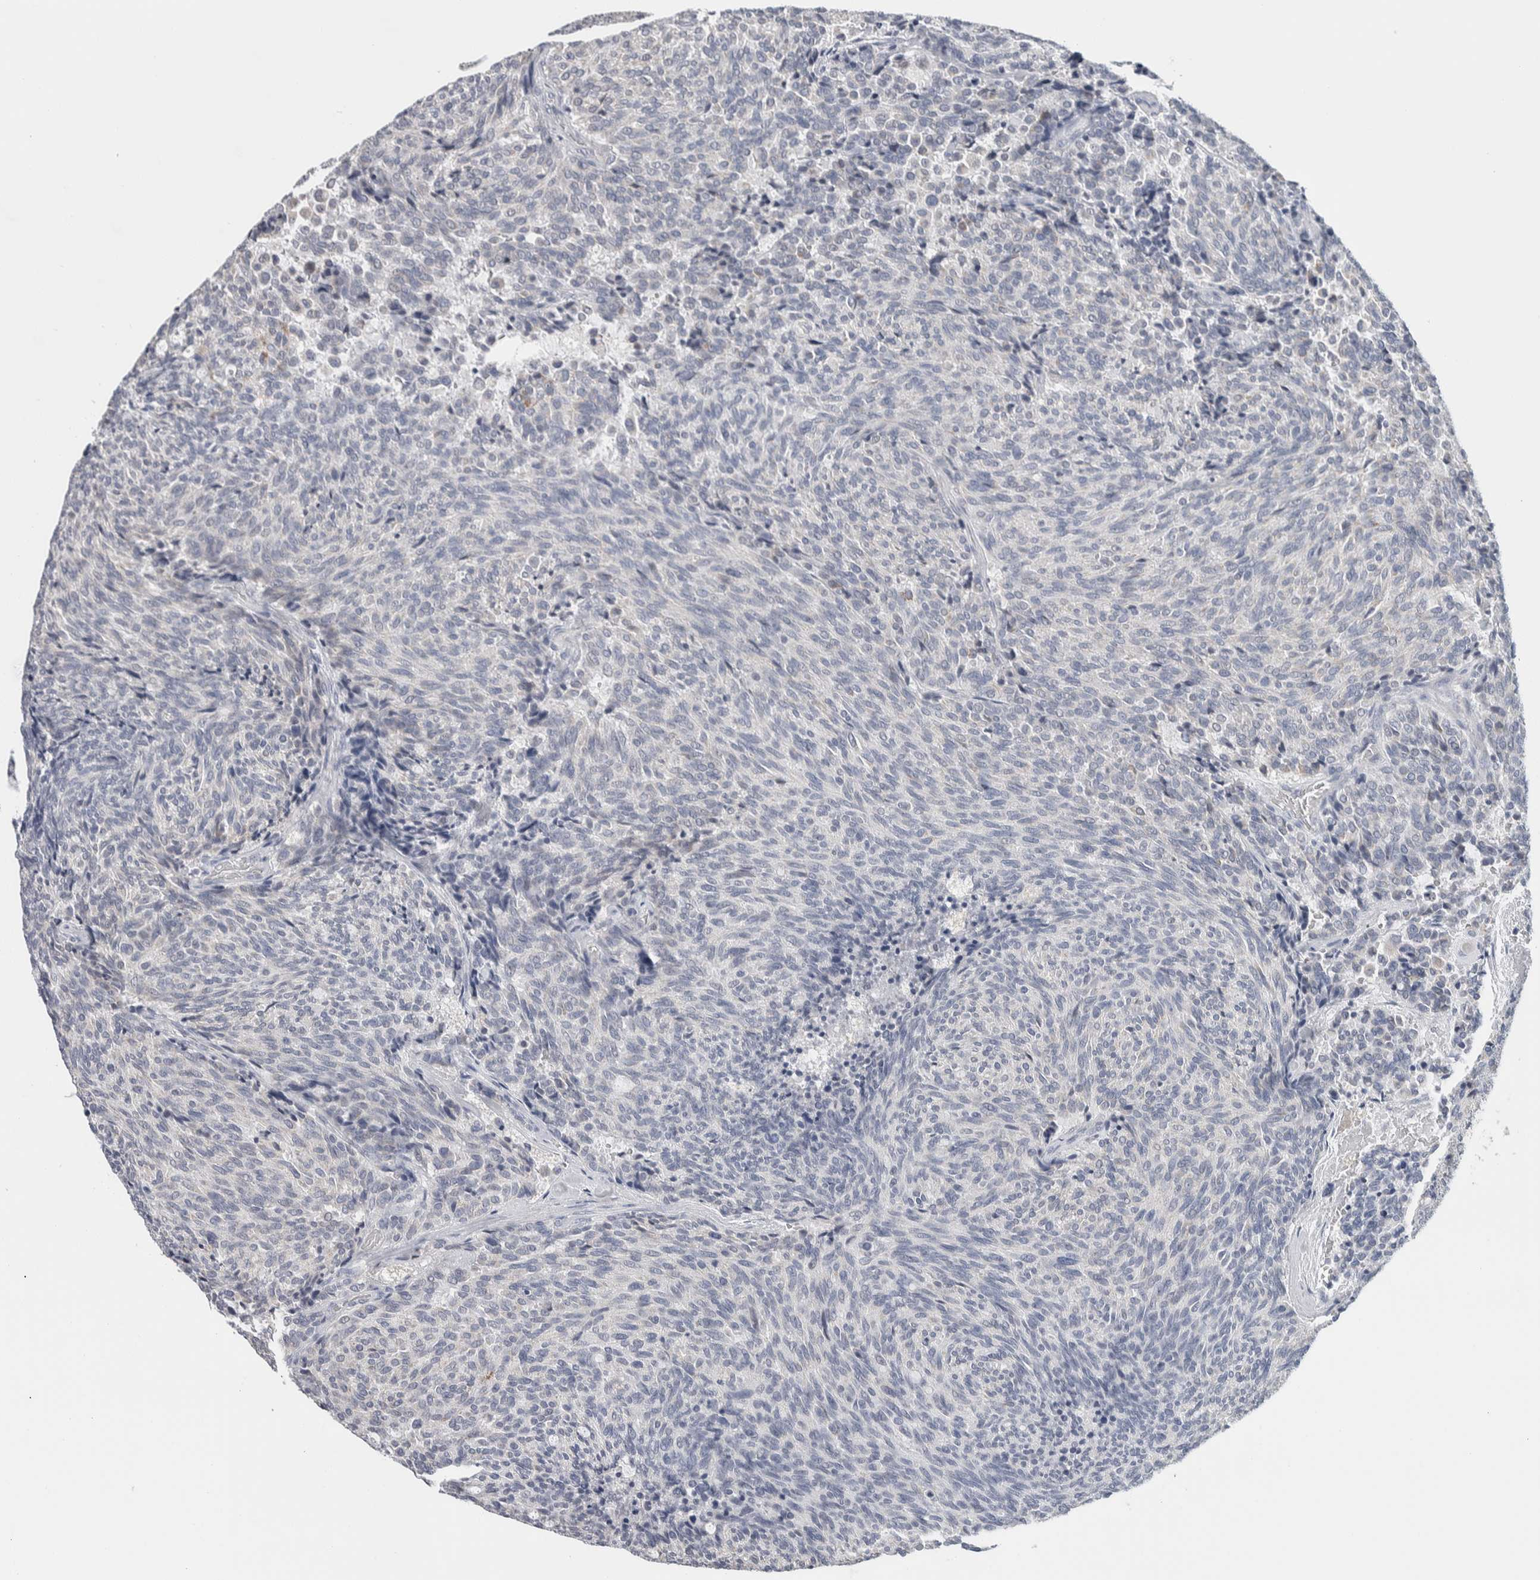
{"staining": {"intensity": "negative", "quantity": "none", "location": "none"}, "tissue": "carcinoid", "cell_type": "Tumor cells", "image_type": "cancer", "snomed": [{"axis": "morphology", "description": "Carcinoid, malignant, NOS"}, {"axis": "topography", "description": "Pancreas"}], "caption": "Tumor cells are negative for protein expression in human carcinoid.", "gene": "SCN2A", "patient": {"sex": "female", "age": 54}}